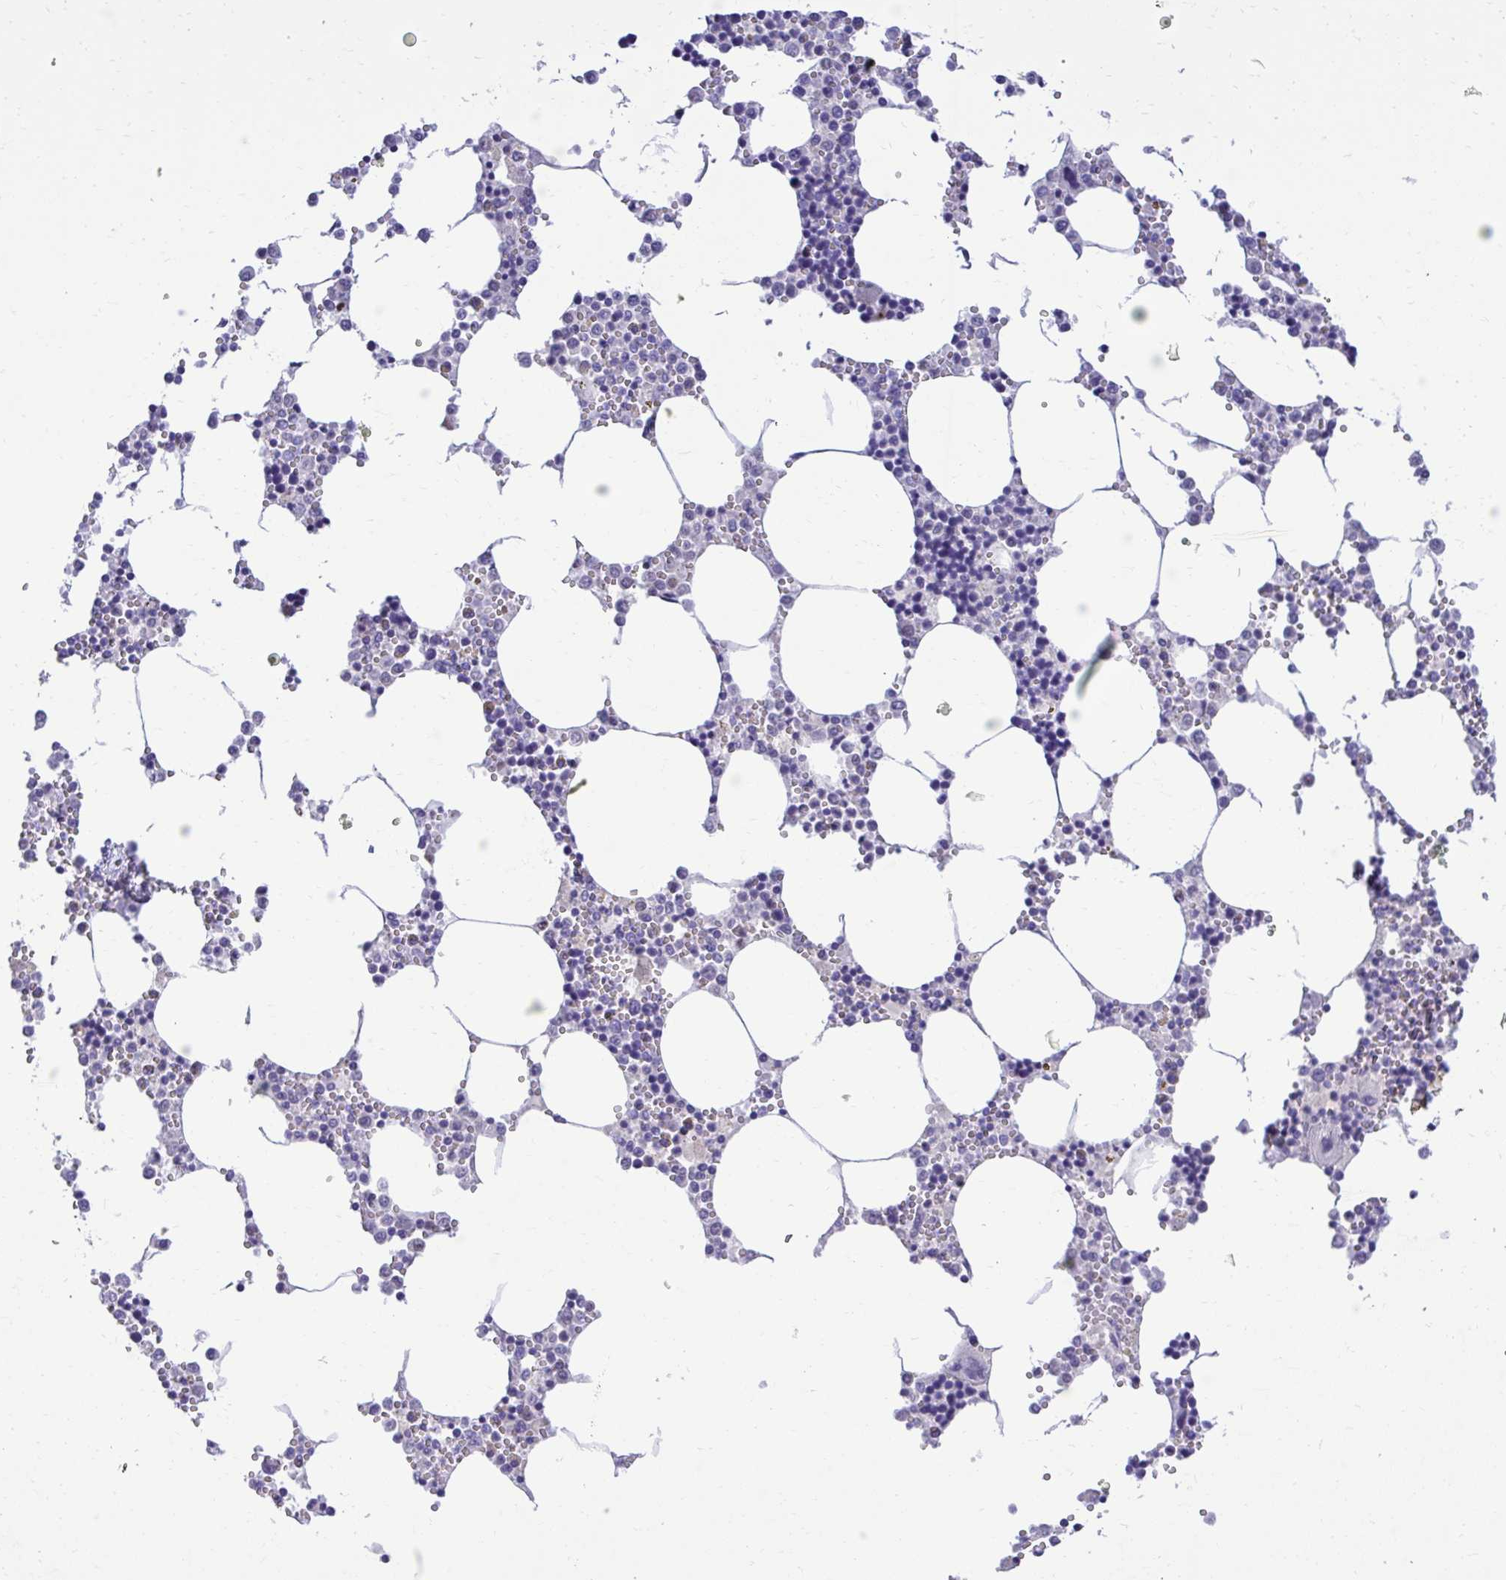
{"staining": {"intensity": "negative", "quantity": "none", "location": "none"}, "tissue": "bone marrow", "cell_type": "Hematopoietic cells", "image_type": "normal", "snomed": [{"axis": "morphology", "description": "Normal tissue, NOS"}, {"axis": "topography", "description": "Bone marrow"}], "caption": "Immunohistochemistry of unremarkable bone marrow demonstrates no expression in hematopoietic cells.", "gene": "TMCO5A", "patient": {"sex": "male", "age": 54}}